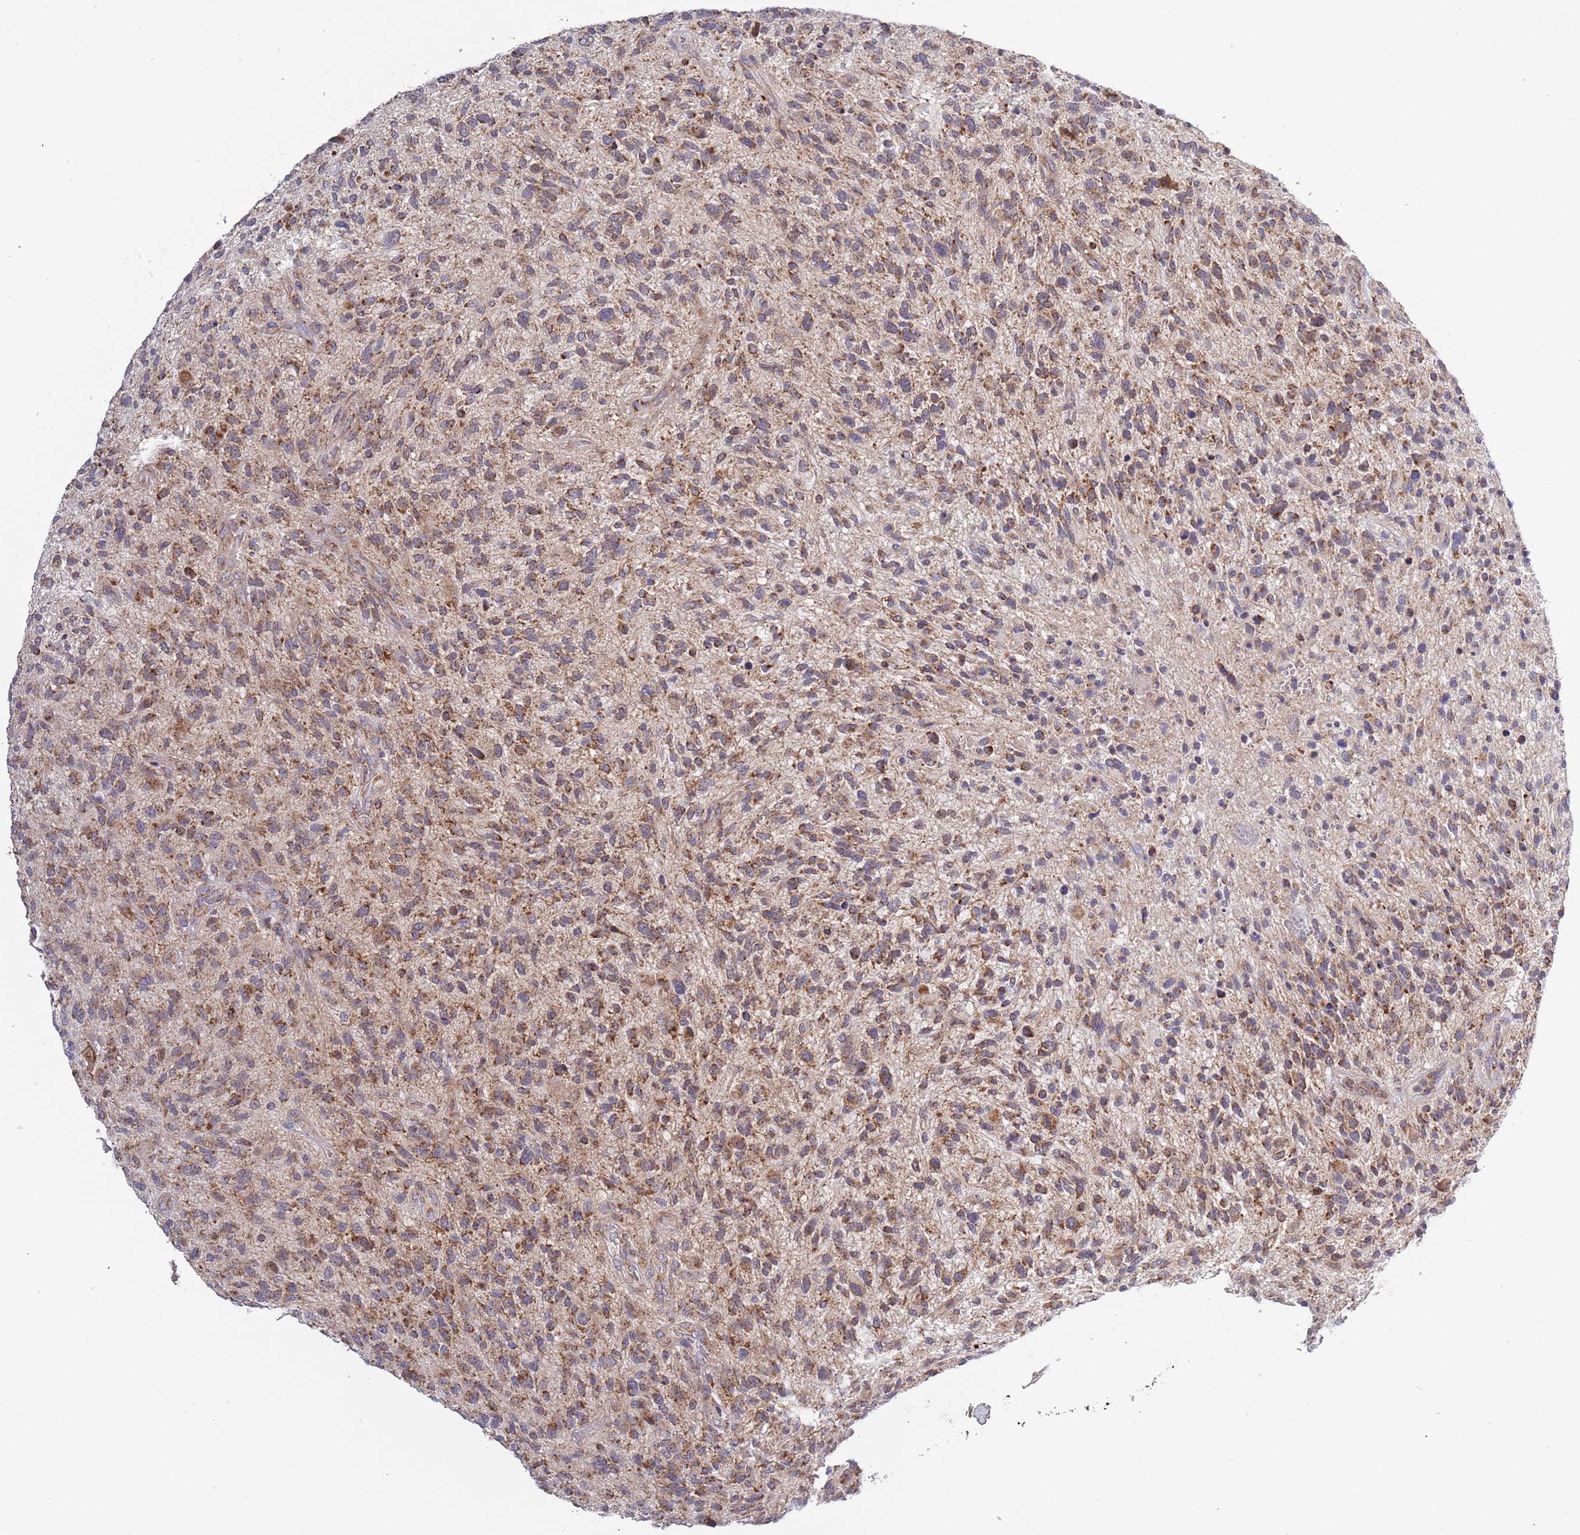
{"staining": {"intensity": "moderate", "quantity": ">75%", "location": "cytoplasmic/membranous"}, "tissue": "glioma", "cell_type": "Tumor cells", "image_type": "cancer", "snomed": [{"axis": "morphology", "description": "Glioma, malignant, High grade"}, {"axis": "topography", "description": "Brain"}], "caption": "Brown immunohistochemical staining in malignant glioma (high-grade) reveals moderate cytoplasmic/membranous positivity in about >75% of tumor cells. Immunohistochemistry stains the protein in brown and the nuclei are stained blue.", "gene": "IRS4", "patient": {"sex": "male", "age": 47}}